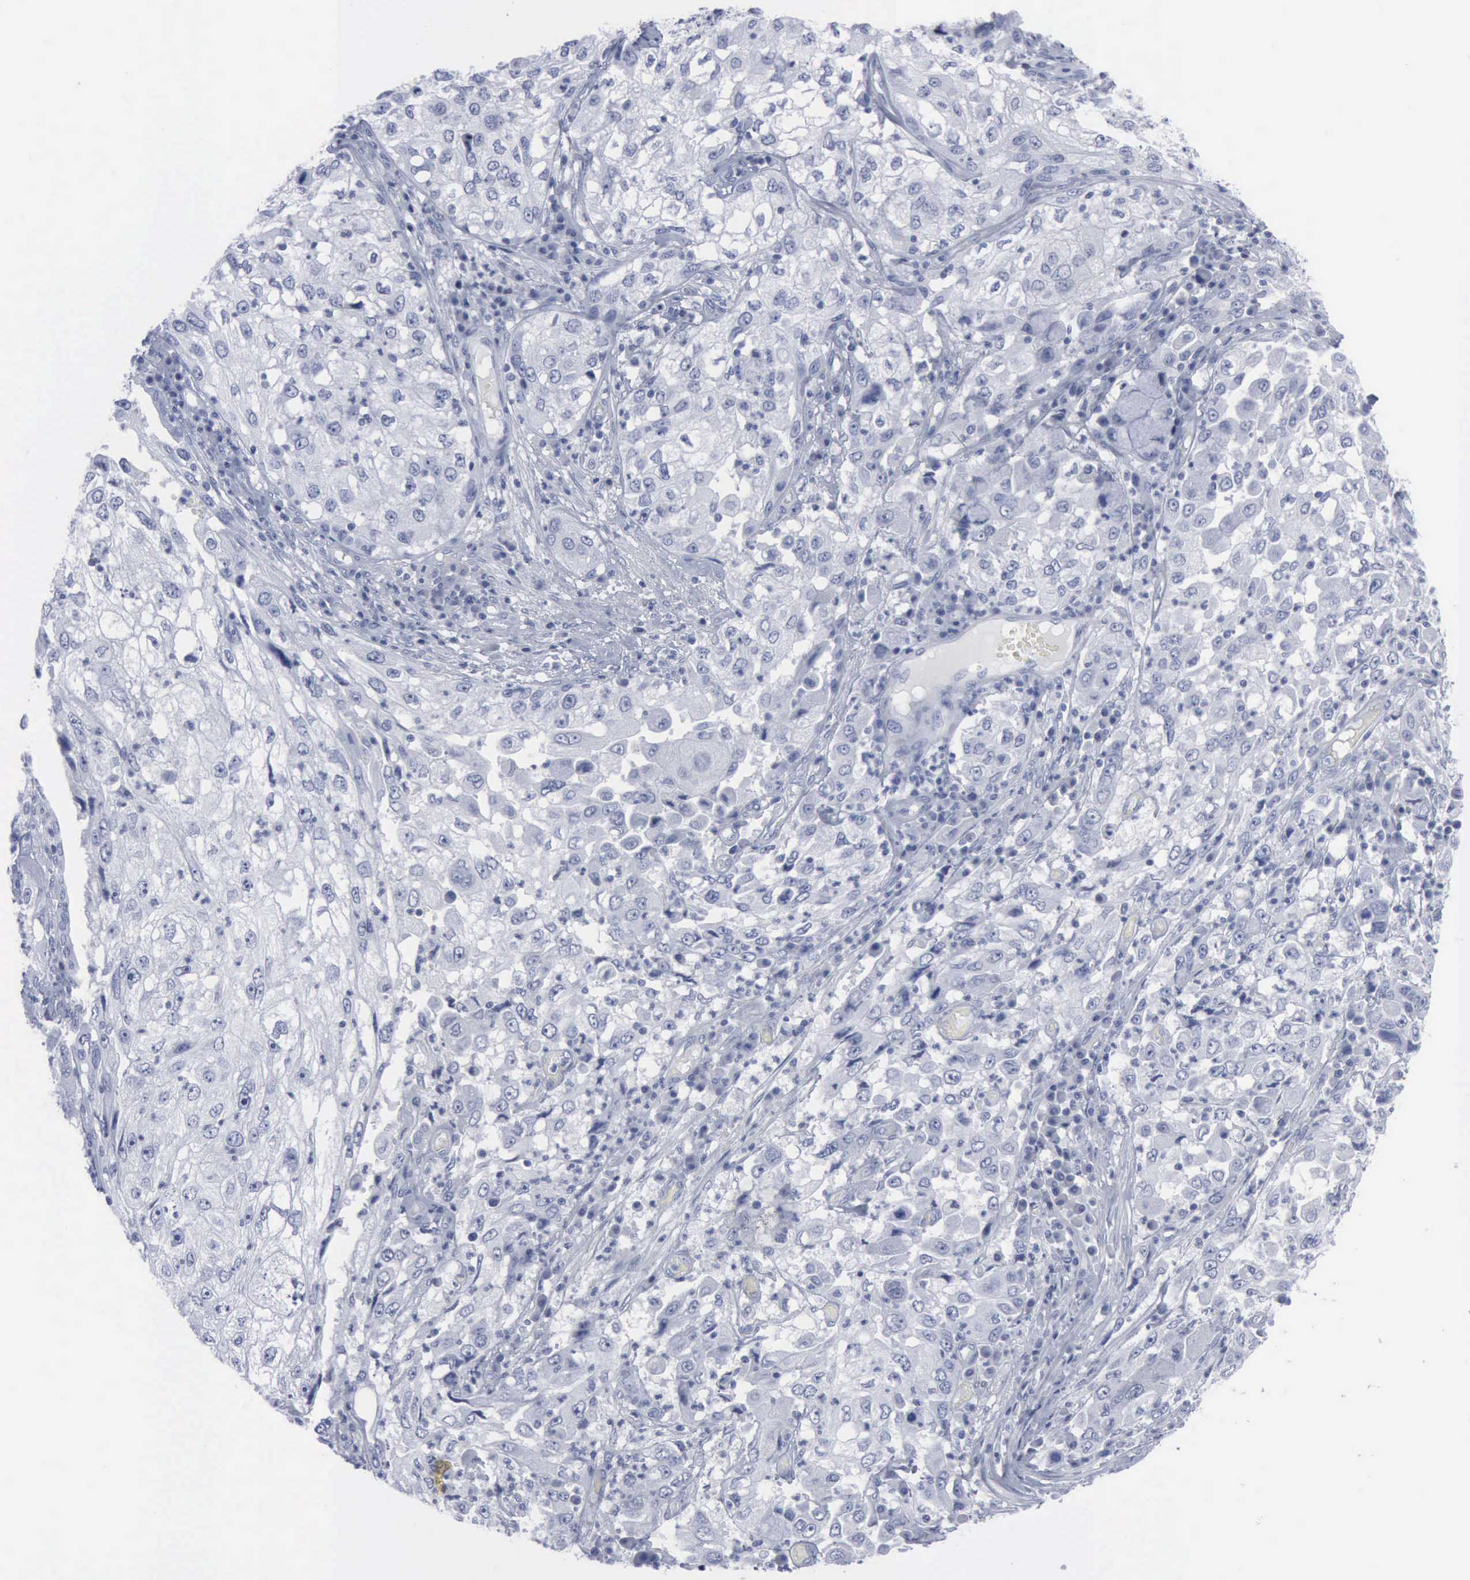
{"staining": {"intensity": "negative", "quantity": "none", "location": "none"}, "tissue": "cervical cancer", "cell_type": "Tumor cells", "image_type": "cancer", "snomed": [{"axis": "morphology", "description": "Squamous cell carcinoma, NOS"}, {"axis": "topography", "description": "Cervix"}], "caption": "This image is of cervical cancer (squamous cell carcinoma) stained with immunohistochemistry to label a protein in brown with the nuclei are counter-stained blue. There is no expression in tumor cells.", "gene": "VCAM1", "patient": {"sex": "female", "age": 36}}